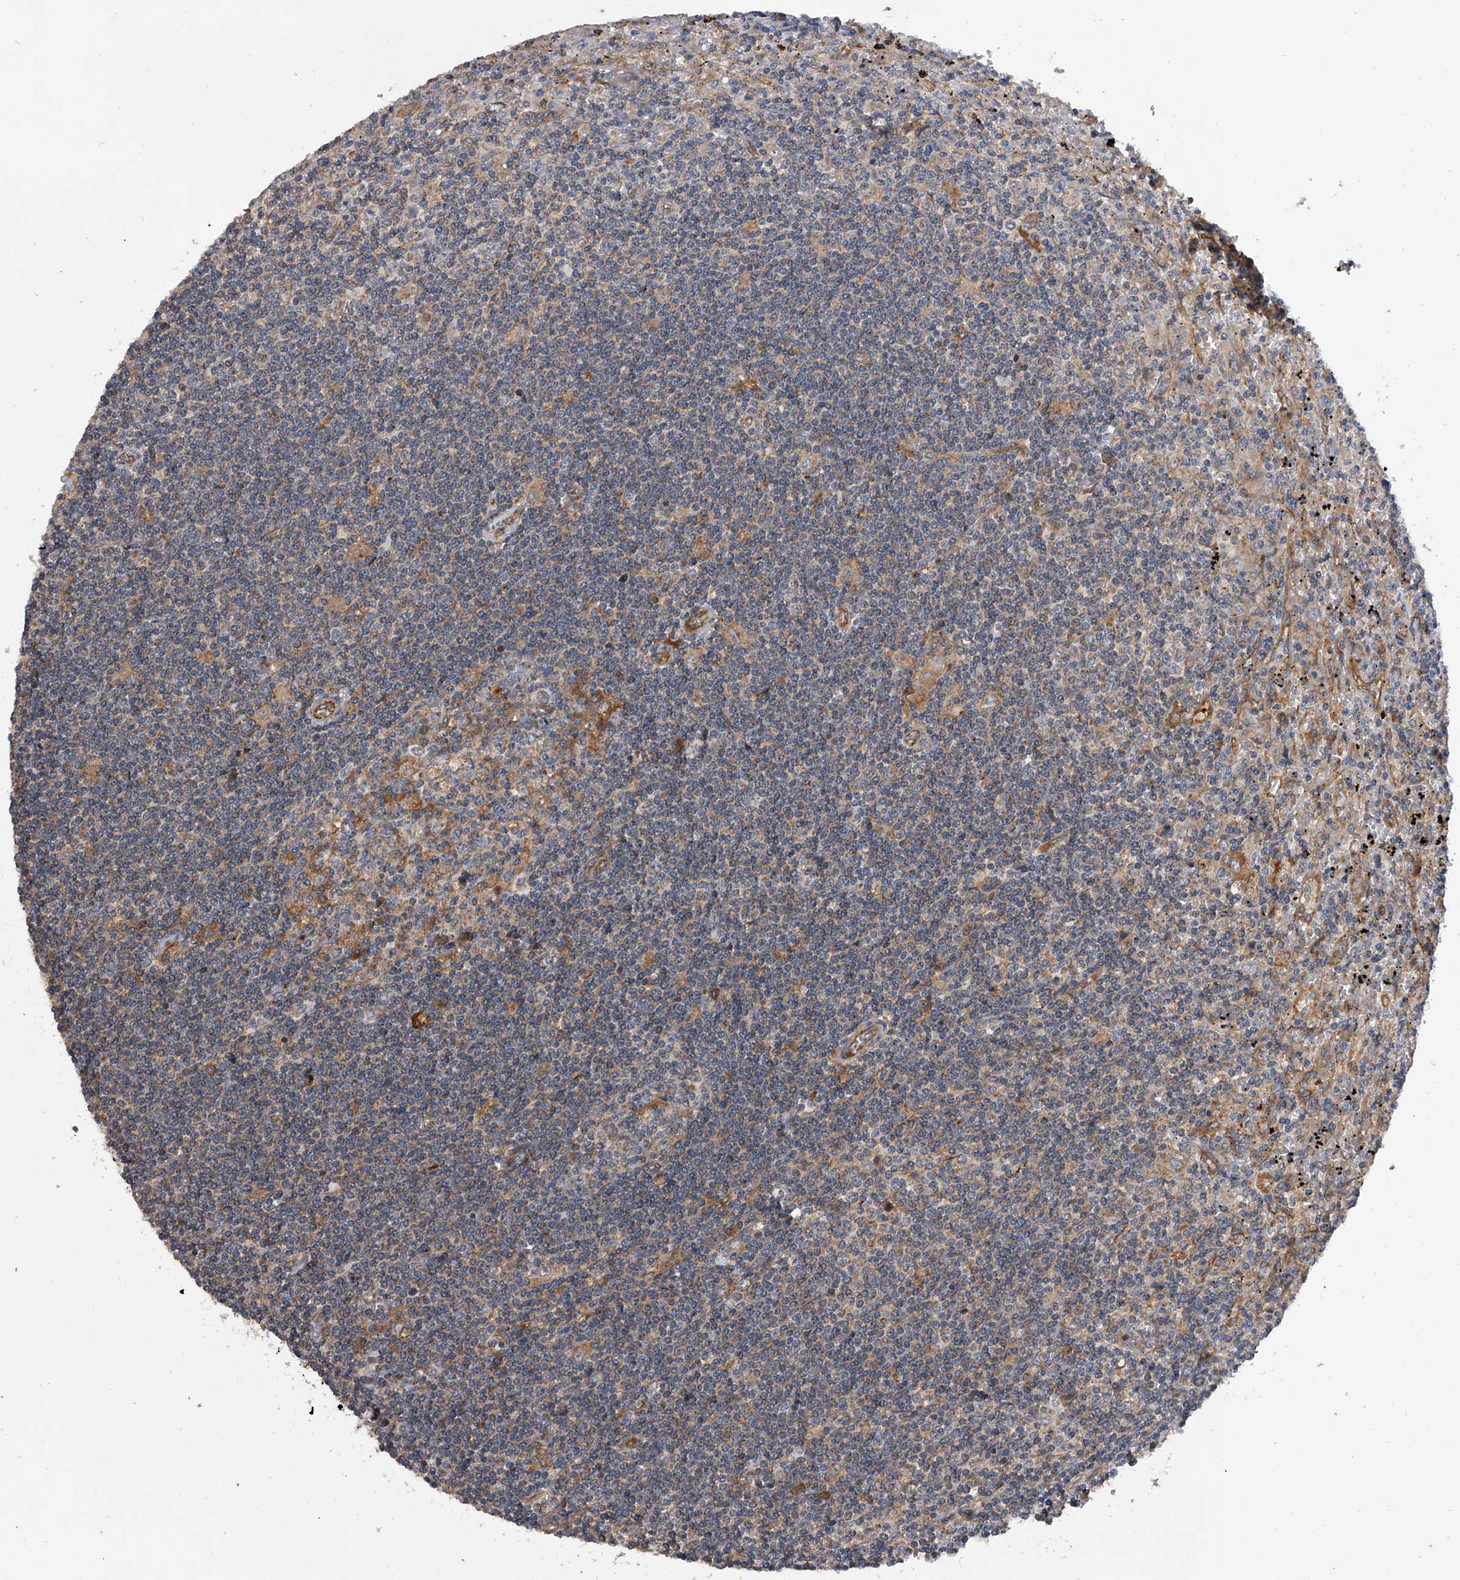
{"staining": {"intensity": "negative", "quantity": "none", "location": "none"}, "tissue": "lymphoma", "cell_type": "Tumor cells", "image_type": "cancer", "snomed": [{"axis": "morphology", "description": "Malignant lymphoma, non-Hodgkin's type, Low grade"}, {"axis": "topography", "description": "Spleen"}], "caption": "An immunohistochemistry image of lymphoma is shown. There is no staining in tumor cells of lymphoma. (Brightfield microscopy of DAB (3,3'-diaminobenzidine) immunohistochemistry at high magnification).", "gene": "EXOC4", "patient": {"sex": "male", "age": 76}}